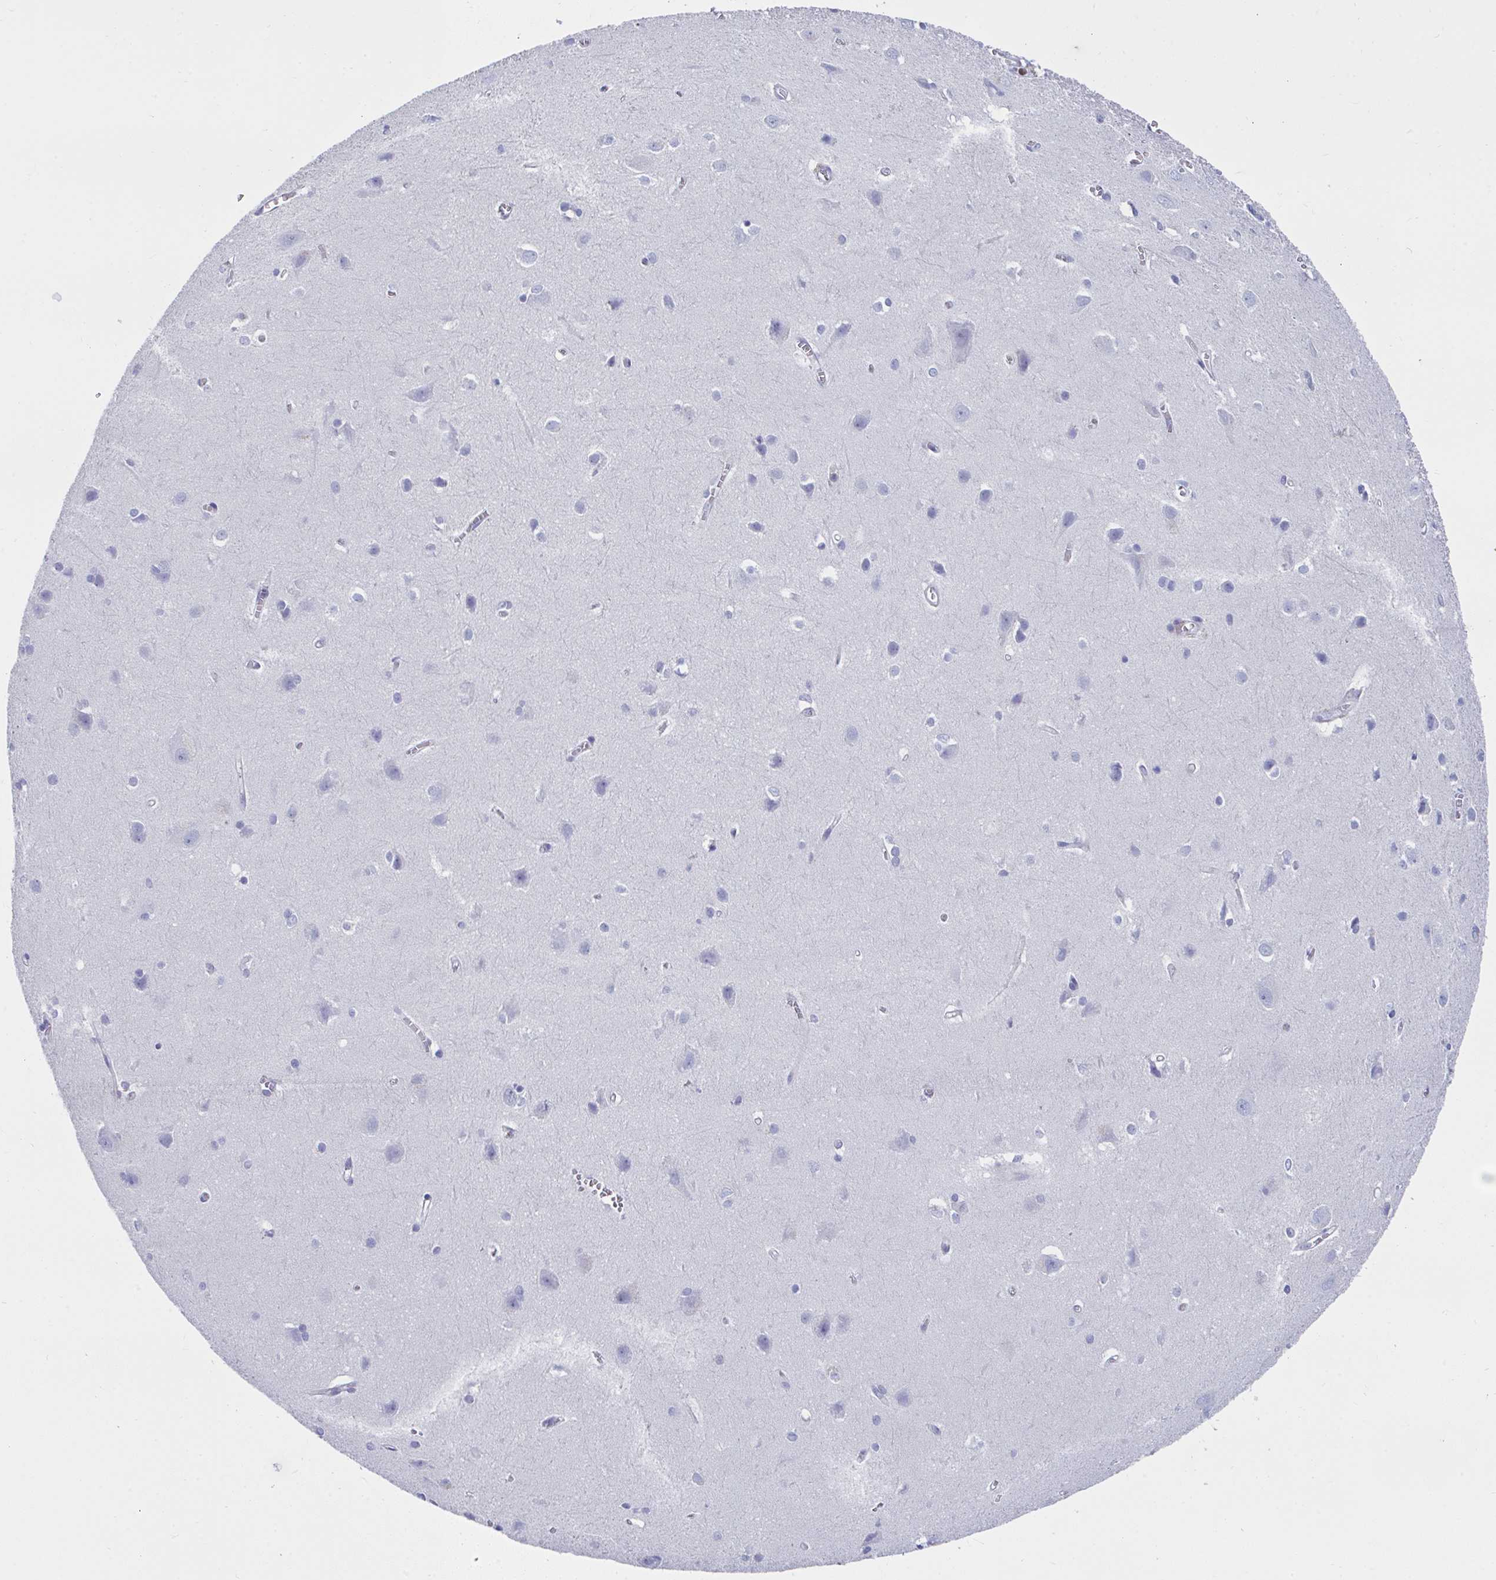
{"staining": {"intensity": "negative", "quantity": "none", "location": "none"}, "tissue": "cerebral cortex", "cell_type": "Endothelial cells", "image_type": "normal", "snomed": [{"axis": "morphology", "description": "Normal tissue, NOS"}, {"axis": "topography", "description": "Cerebral cortex"}], "caption": "There is no significant positivity in endothelial cells of cerebral cortex. Brightfield microscopy of immunohistochemistry (IHC) stained with DAB (brown) and hematoxylin (blue), captured at high magnification.", "gene": "MGAM2", "patient": {"sex": "male", "age": 37}}